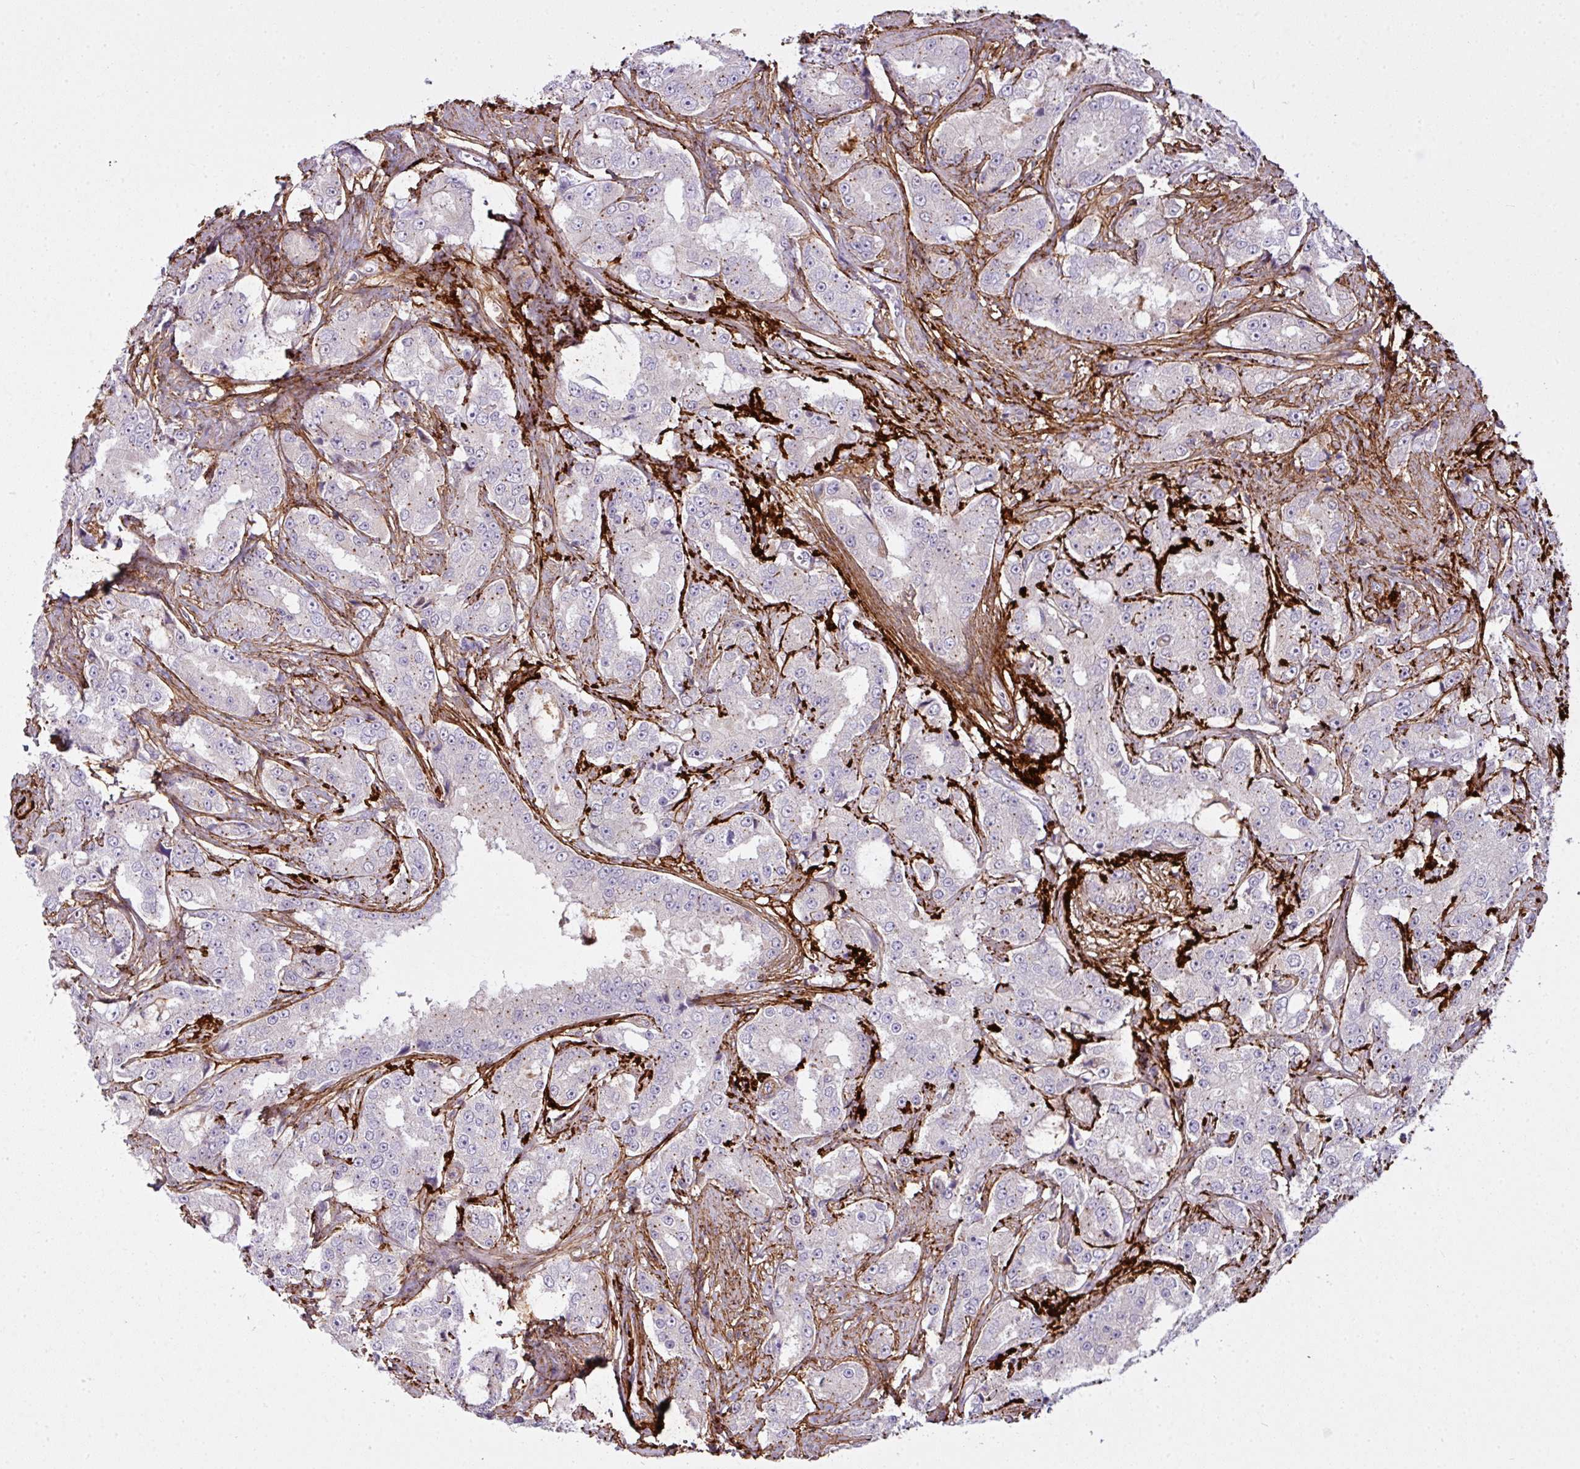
{"staining": {"intensity": "negative", "quantity": "none", "location": "none"}, "tissue": "prostate cancer", "cell_type": "Tumor cells", "image_type": "cancer", "snomed": [{"axis": "morphology", "description": "Adenocarcinoma, High grade"}, {"axis": "topography", "description": "Prostate"}], "caption": "Protein analysis of prostate cancer (adenocarcinoma (high-grade)) shows no significant staining in tumor cells. Brightfield microscopy of immunohistochemistry (IHC) stained with DAB (3,3'-diaminobenzidine) (brown) and hematoxylin (blue), captured at high magnification.", "gene": "COL8A1", "patient": {"sex": "male", "age": 73}}